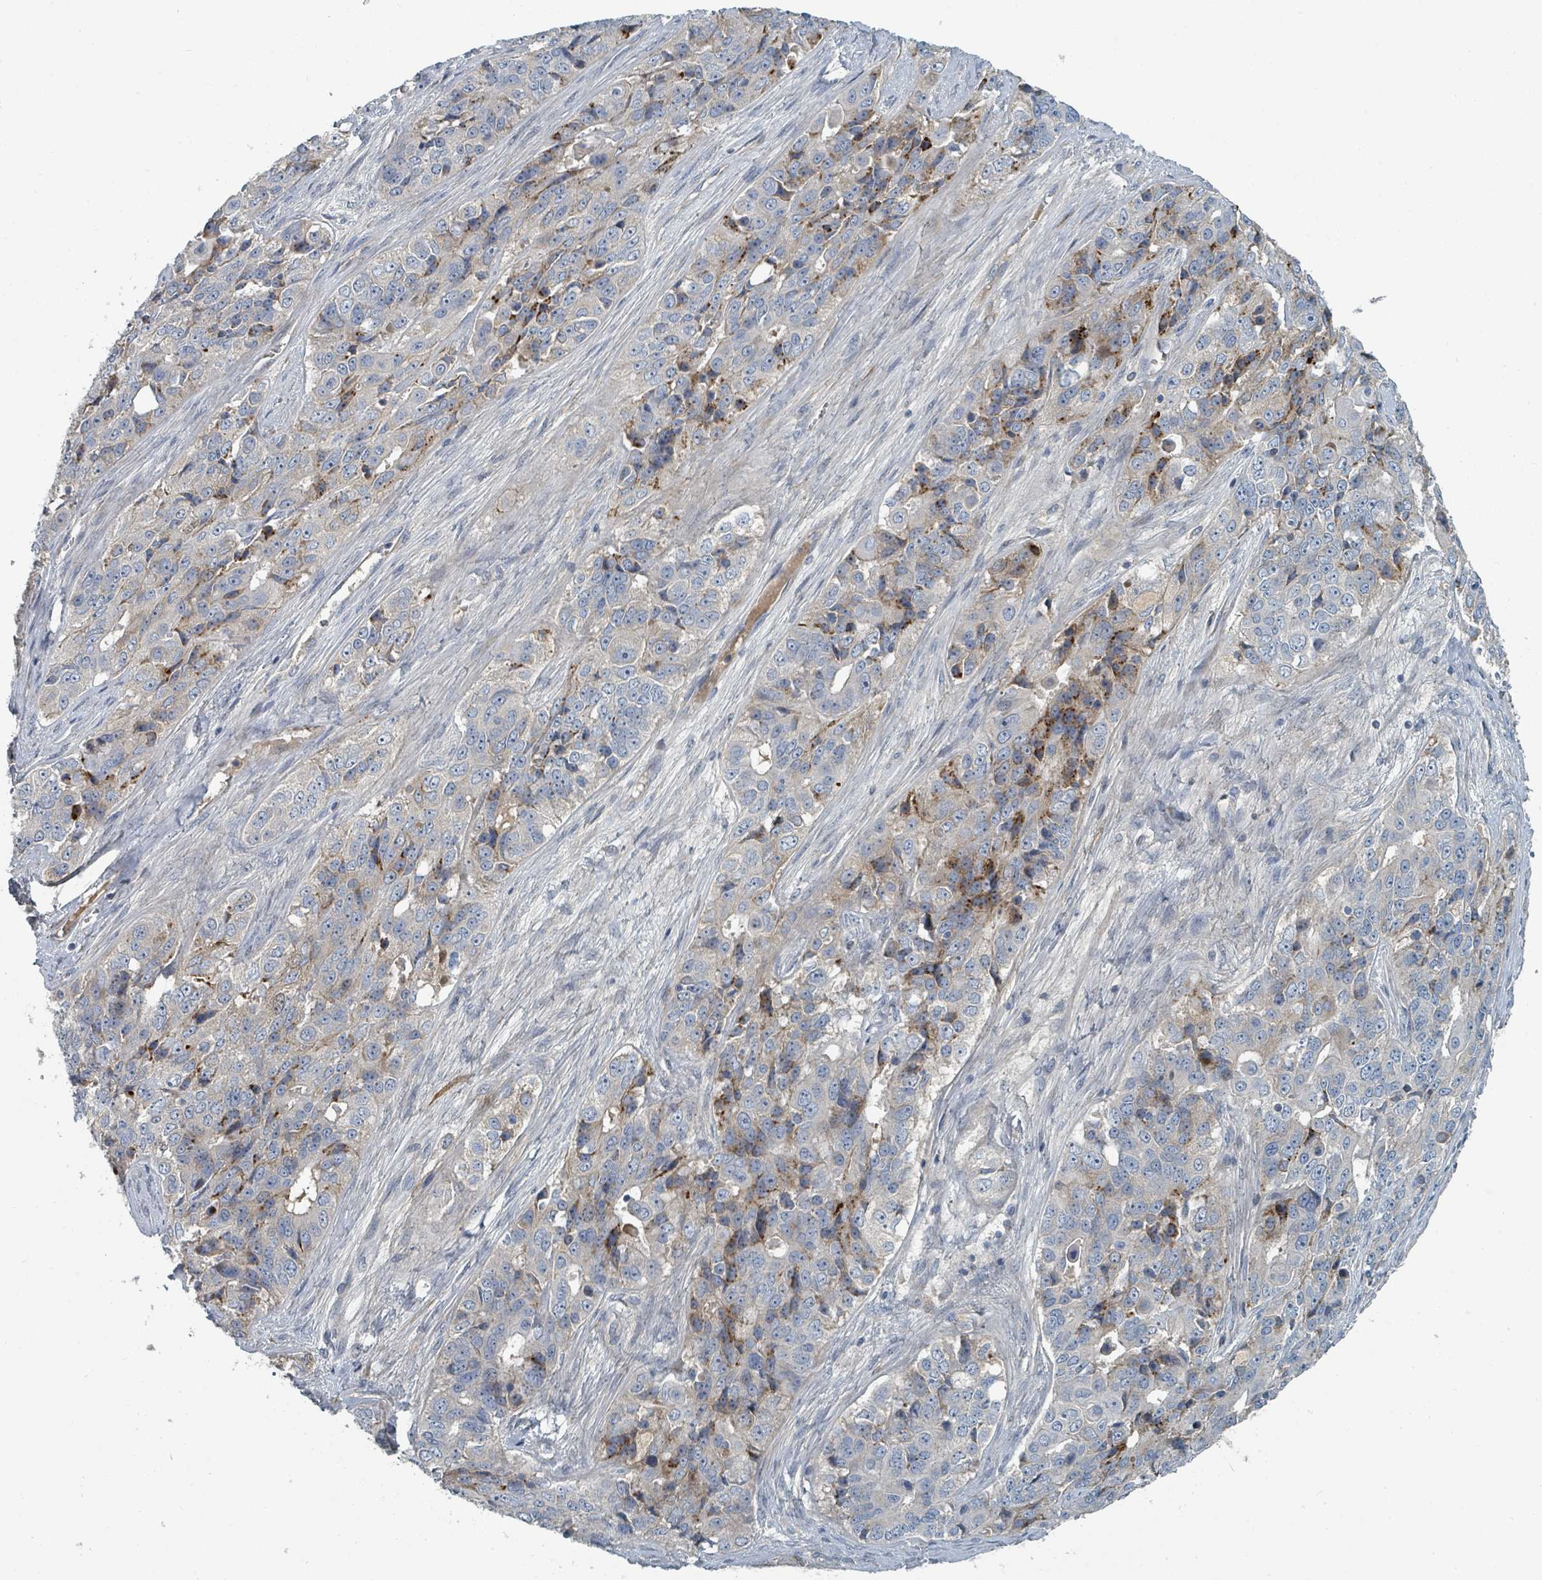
{"staining": {"intensity": "moderate", "quantity": "<25%", "location": "cytoplasmic/membranous"}, "tissue": "ovarian cancer", "cell_type": "Tumor cells", "image_type": "cancer", "snomed": [{"axis": "morphology", "description": "Carcinoma, endometroid"}, {"axis": "topography", "description": "Ovary"}], "caption": "DAB (3,3'-diaminobenzidine) immunohistochemical staining of human ovarian endometroid carcinoma demonstrates moderate cytoplasmic/membranous protein staining in approximately <25% of tumor cells. (IHC, brightfield microscopy, high magnification).", "gene": "SLC44A5", "patient": {"sex": "female", "age": 51}}